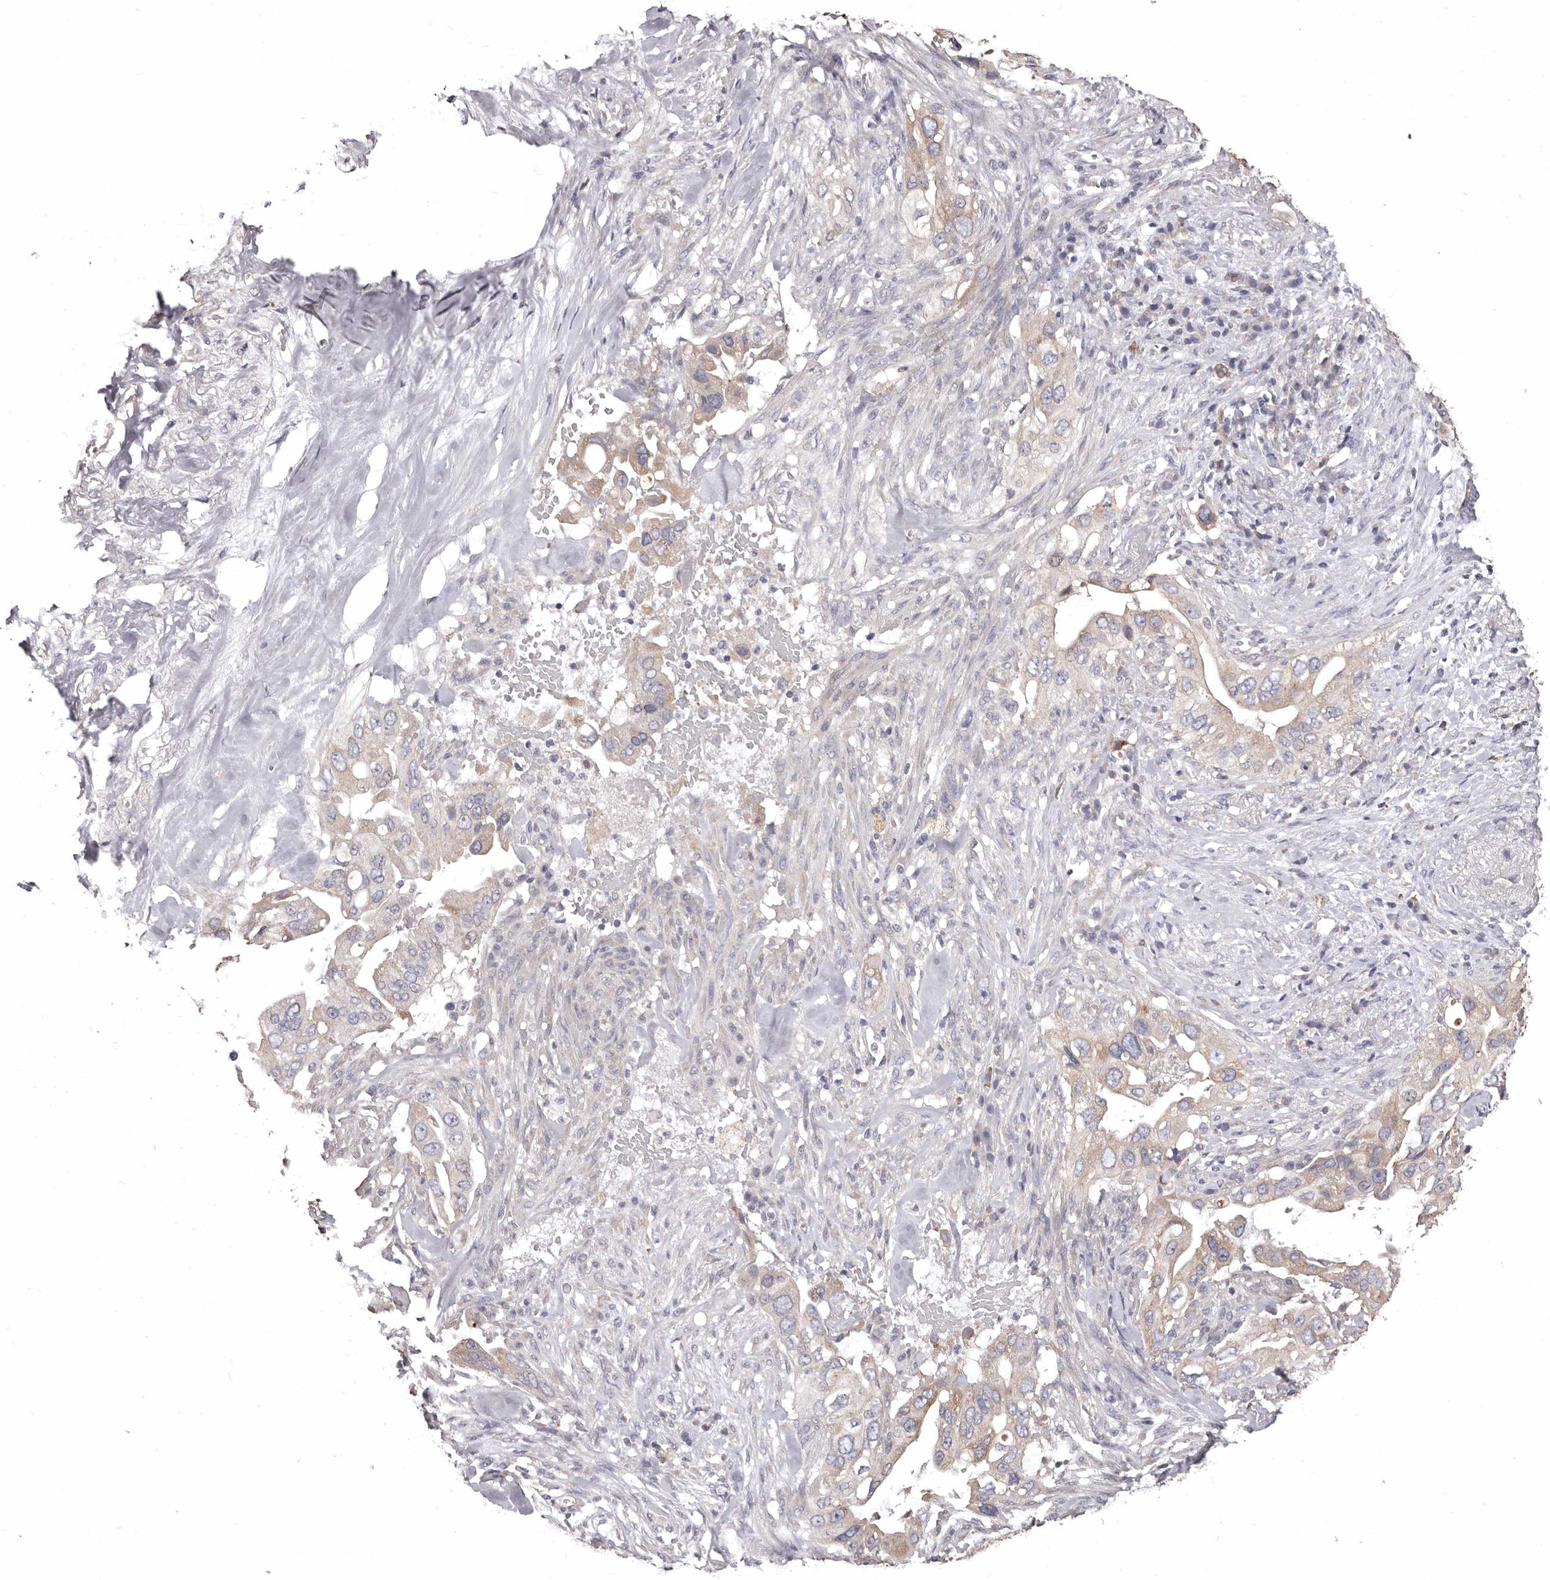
{"staining": {"intensity": "weak", "quantity": "25%-75%", "location": "cytoplasmic/membranous"}, "tissue": "pancreatic cancer", "cell_type": "Tumor cells", "image_type": "cancer", "snomed": [{"axis": "morphology", "description": "Inflammation, NOS"}, {"axis": "morphology", "description": "Adenocarcinoma, NOS"}, {"axis": "topography", "description": "Pancreas"}], "caption": "Pancreatic cancer tissue shows weak cytoplasmic/membranous expression in about 25%-75% of tumor cells, visualized by immunohistochemistry.", "gene": "ETNK1", "patient": {"sex": "female", "age": 56}}